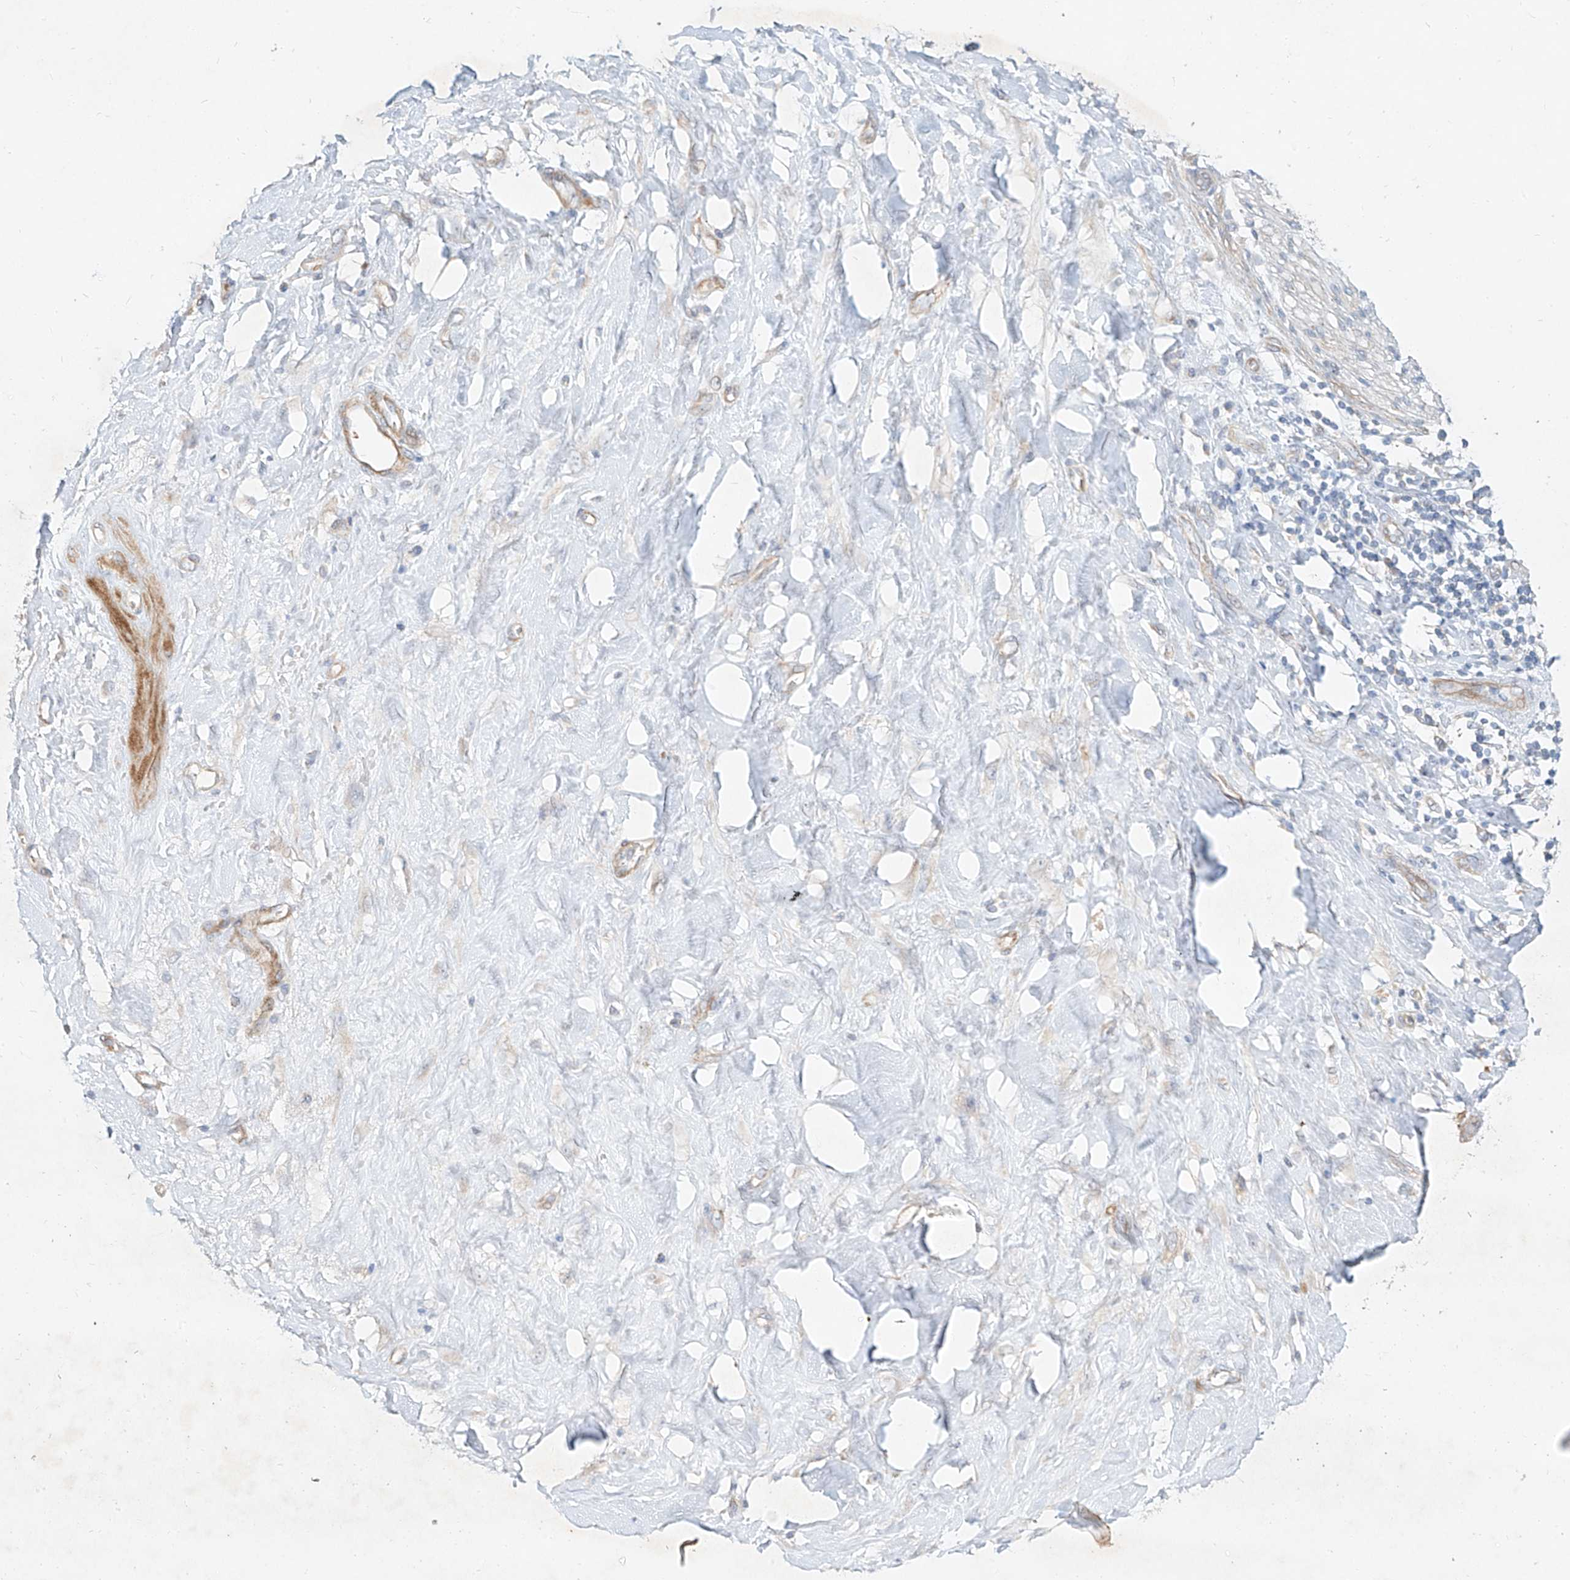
{"staining": {"intensity": "negative", "quantity": "none", "location": "none"}, "tissue": "adipose tissue", "cell_type": "Adipocytes", "image_type": "normal", "snomed": [{"axis": "morphology", "description": "Normal tissue, NOS"}, {"axis": "morphology", "description": "Adenocarcinoma, NOS"}, {"axis": "topography", "description": "Pancreas"}, {"axis": "topography", "description": "Peripheral nerve tissue"}], "caption": "IHC micrograph of normal adipose tissue: human adipose tissue stained with DAB (3,3'-diaminobenzidine) demonstrates no significant protein positivity in adipocytes. Nuclei are stained in blue.", "gene": "AJM1", "patient": {"sex": "male", "age": 59}}